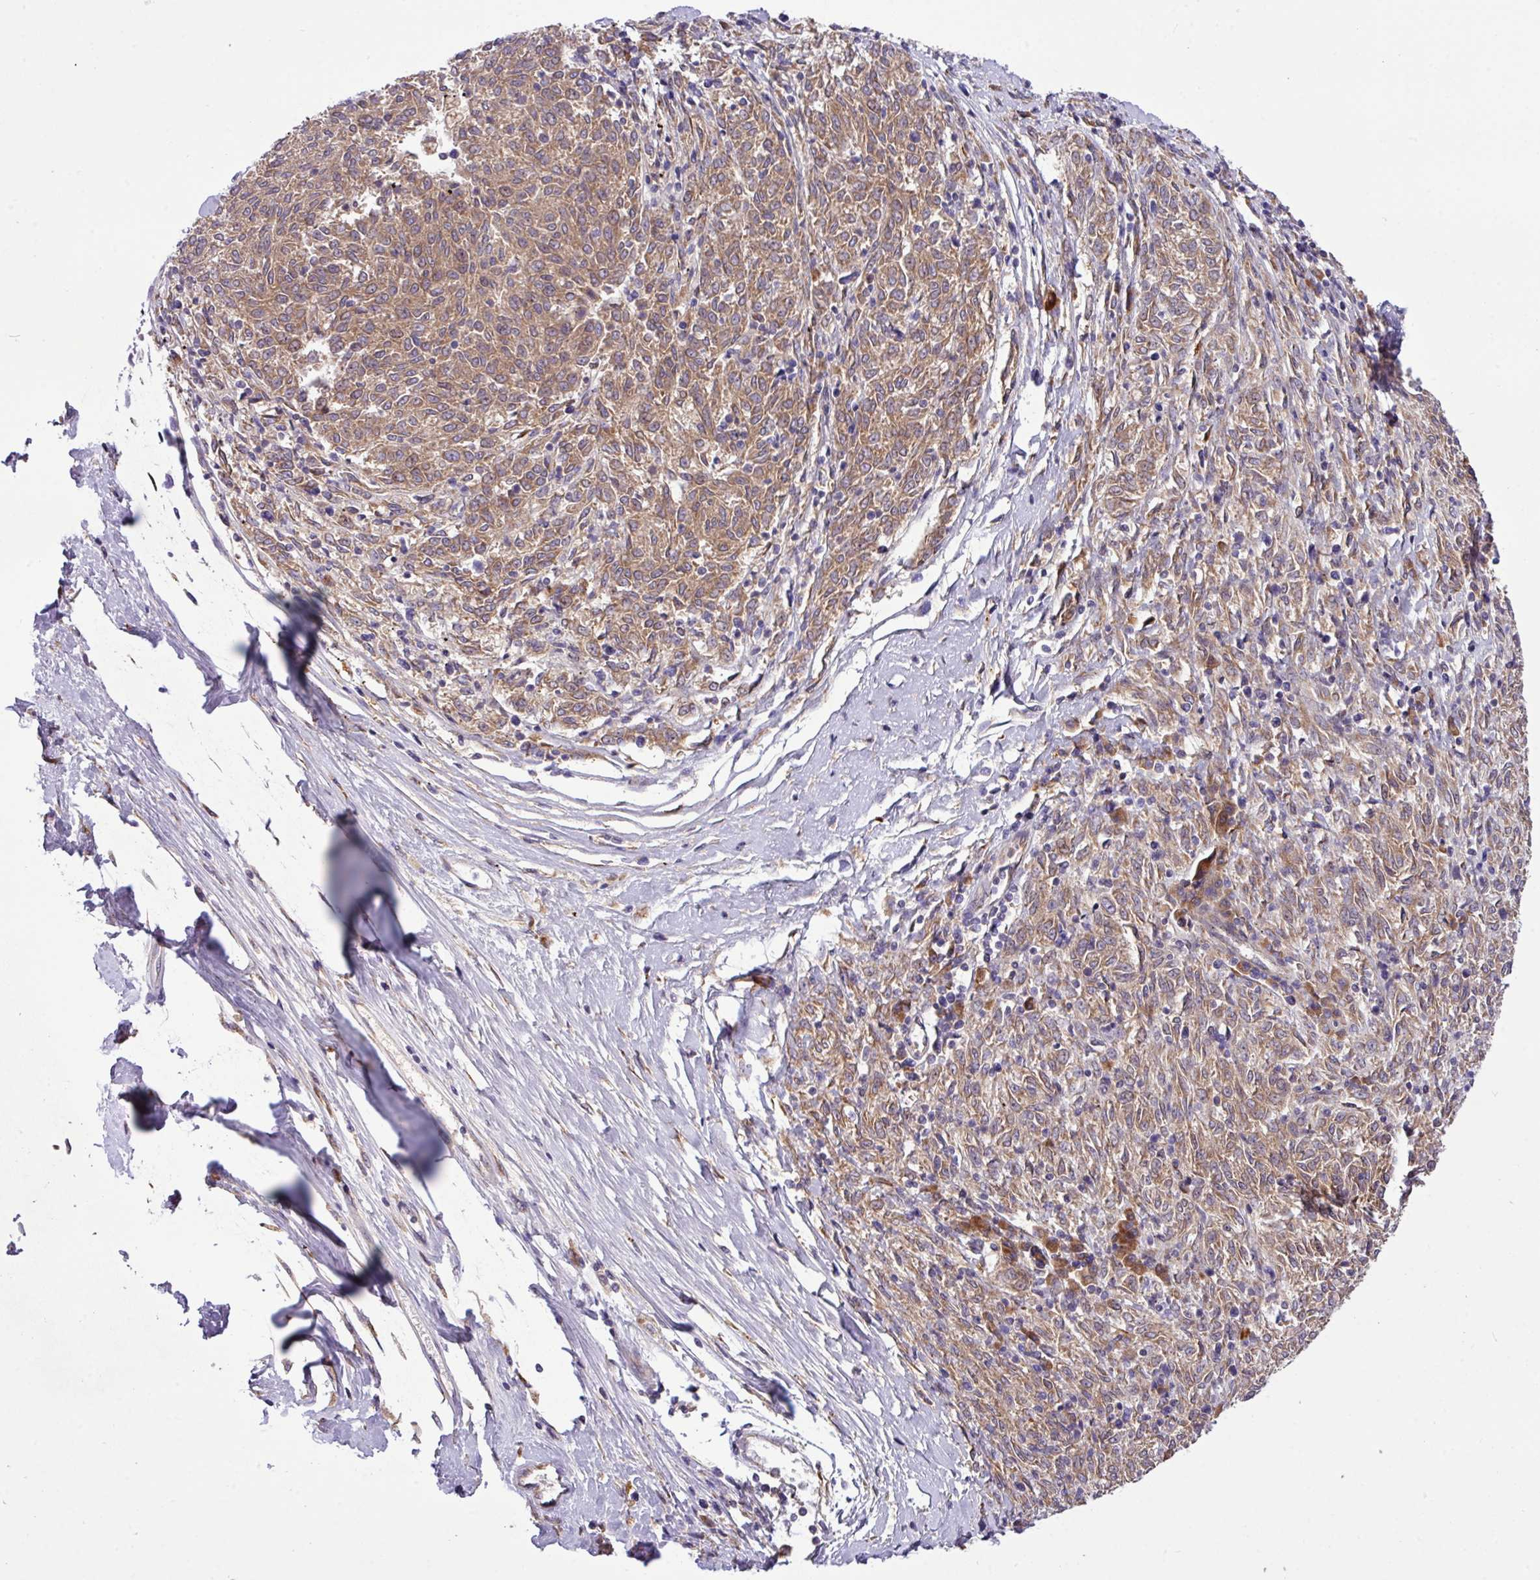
{"staining": {"intensity": "moderate", "quantity": ">75%", "location": "cytoplasmic/membranous"}, "tissue": "melanoma", "cell_type": "Tumor cells", "image_type": "cancer", "snomed": [{"axis": "morphology", "description": "Malignant melanoma, NOS"}, {"axis": "topography", "description": "Skin"}], "caption": "A brown stain labels moderate cytoplasmic/membranous expression of a protein in human malignant melanoma tumor cells.", "gene": "TM2D2", "patient": {"sex": "female", "age": 72}}